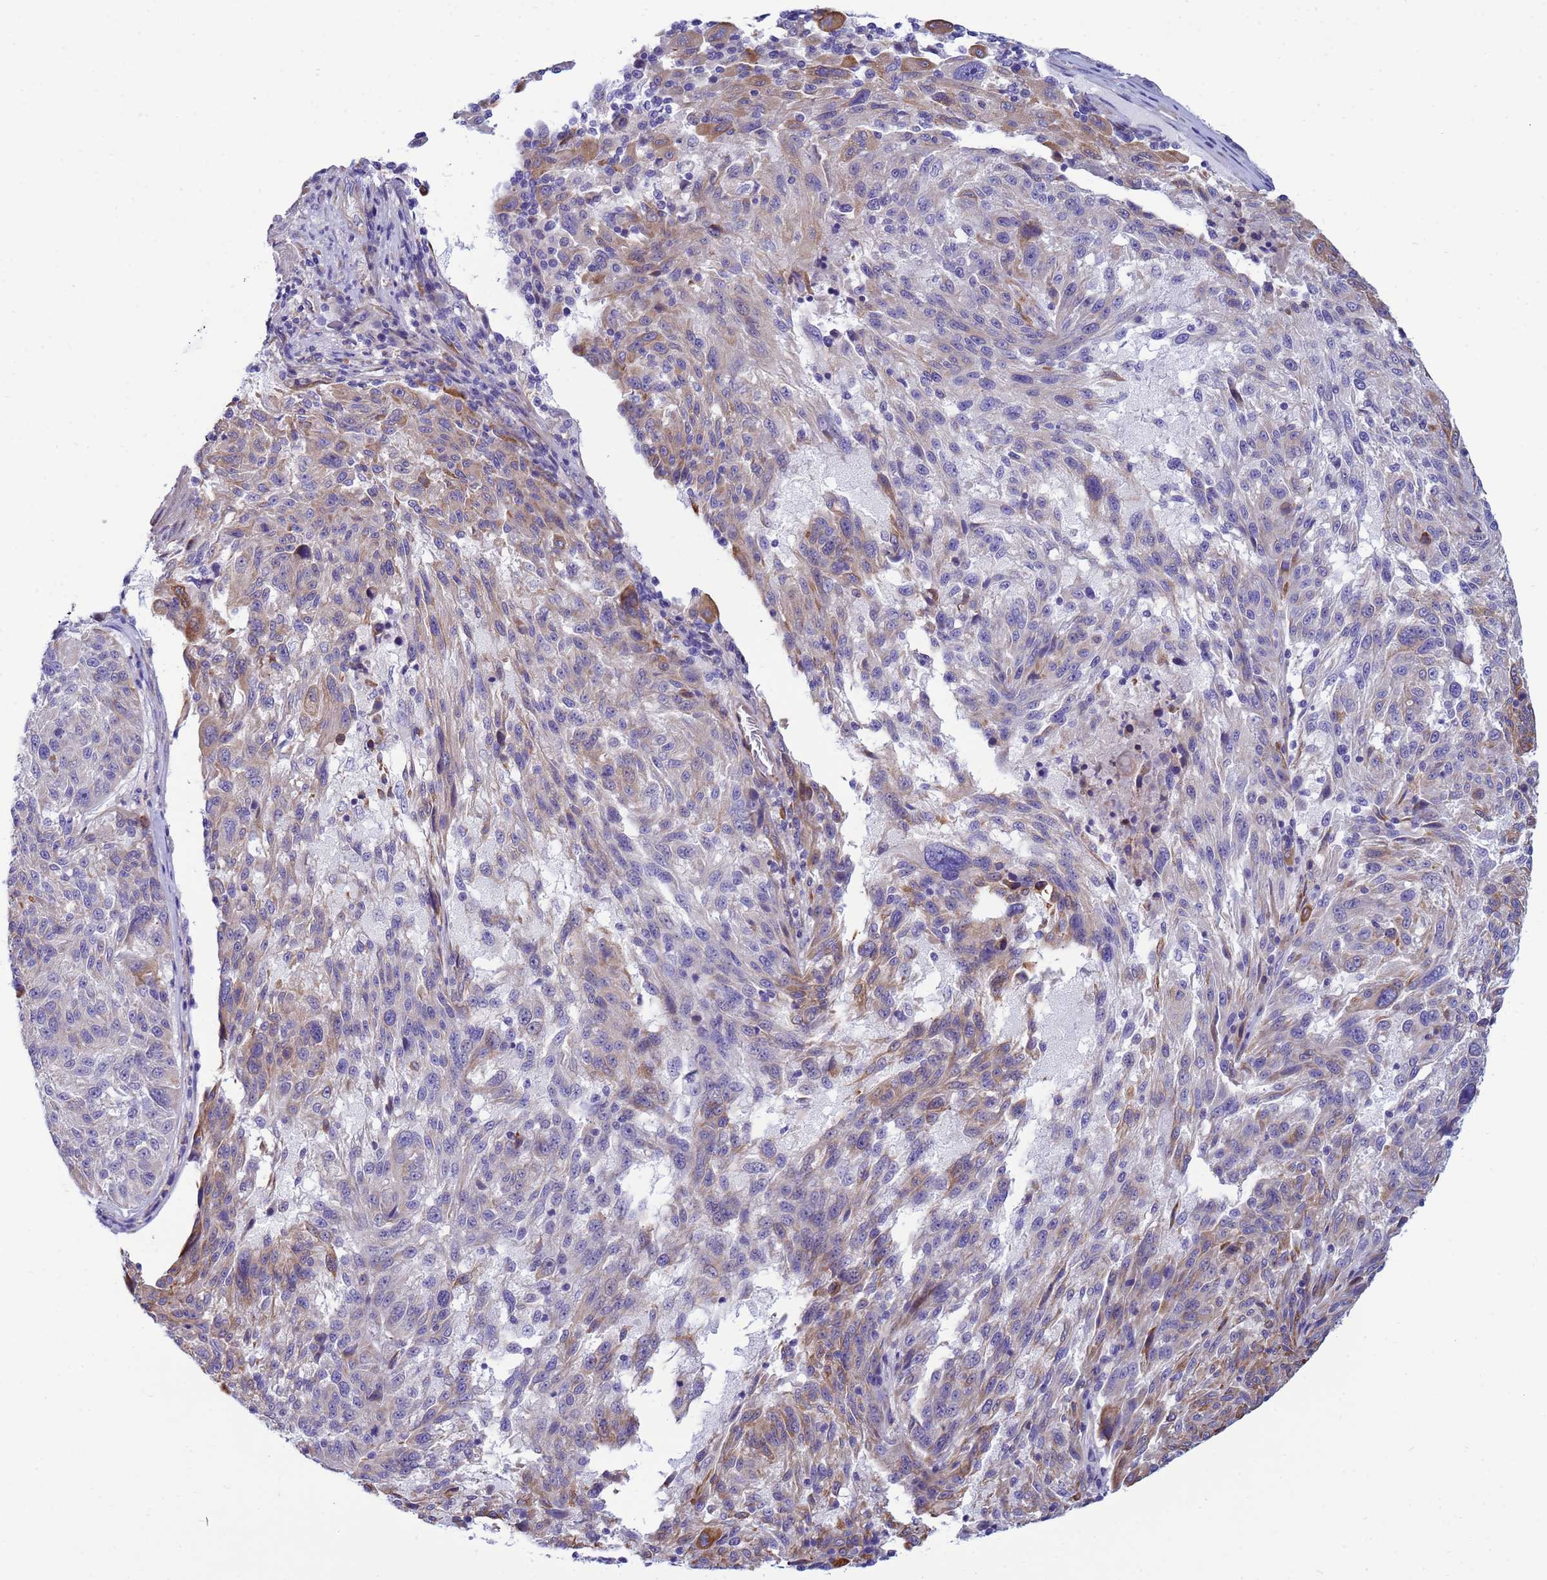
{"staining": {"intensity": "weak", "quantity": "<25%", "location": "cytoplasmic/membranous"}, "tissue": "melanoma", "cell_type": "Tumor cells", "image_type": "cancer", "snomed": [{"axis": "morphology", "description": "Malignant melanoma, NOS"}, {"axis": "topography", "description": "Skin"}], "caption": "IHC photomicrograph of human malignant melanoma stained for a protein (brown), which demonstrates no expression in tumor cells.", "gene": "TRPC6", "patient": {"sex": "male", "age": 53}}